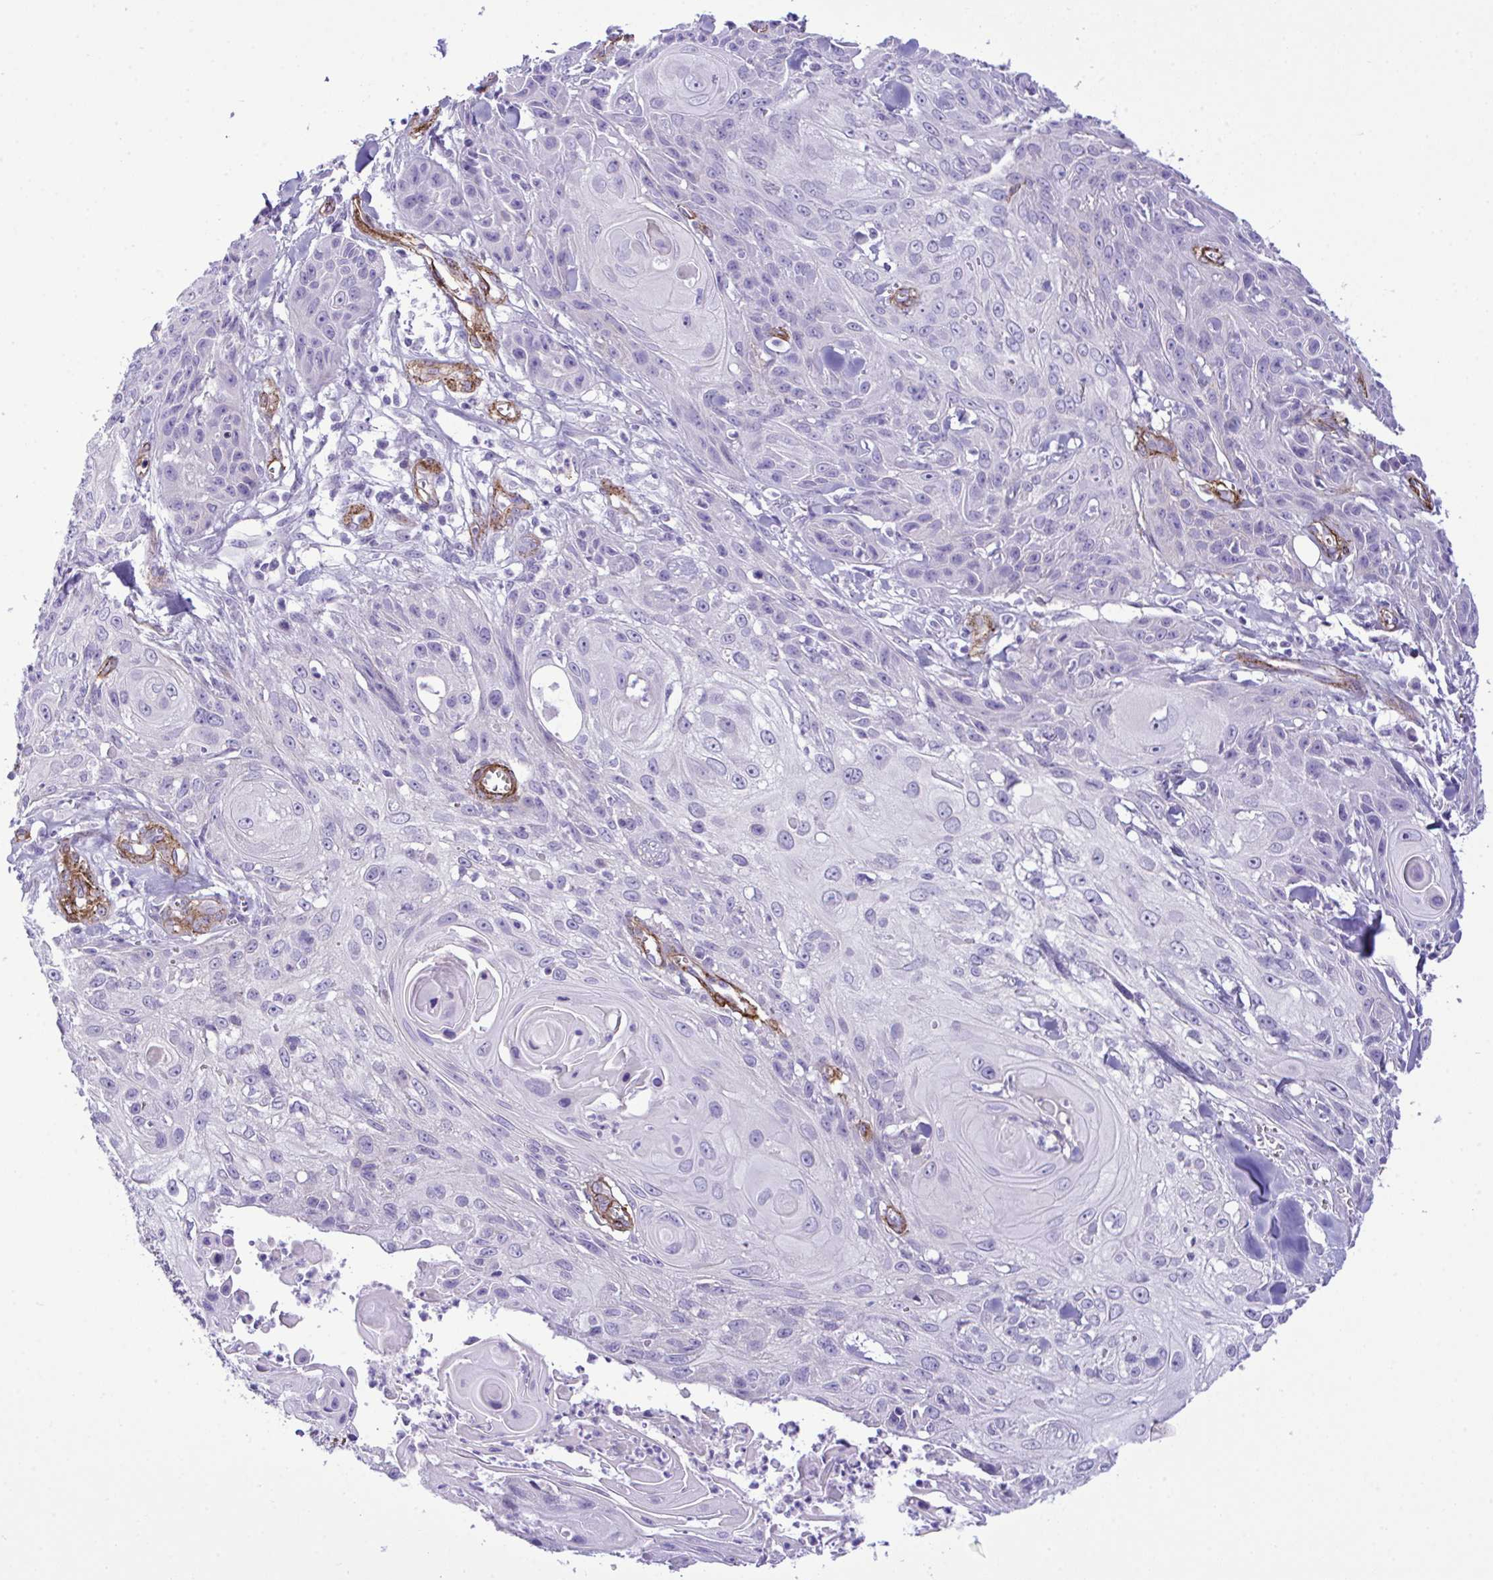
{"staining": {"intensity": "negative", "quantity": "none", "location": "none"}, "tissue": "skin cancer", "cell_type": "Tumor cells", "image_type": "cancer", "snomed": [{"axis": "morphology", "description": "Squamous cell carcinoma, NOS"}, {"axis": "topography", "description": "Skin"}, {"axis": "topography", "description": "Vulva"}], "caption": "IHC micrograph of squamous cell carcinoma (skin) stained for a protein (brown), which demonstrates no expression in tumor cells.", "gene": "SYNPO2L", "patient": {"sex": "female", "age": 83}}